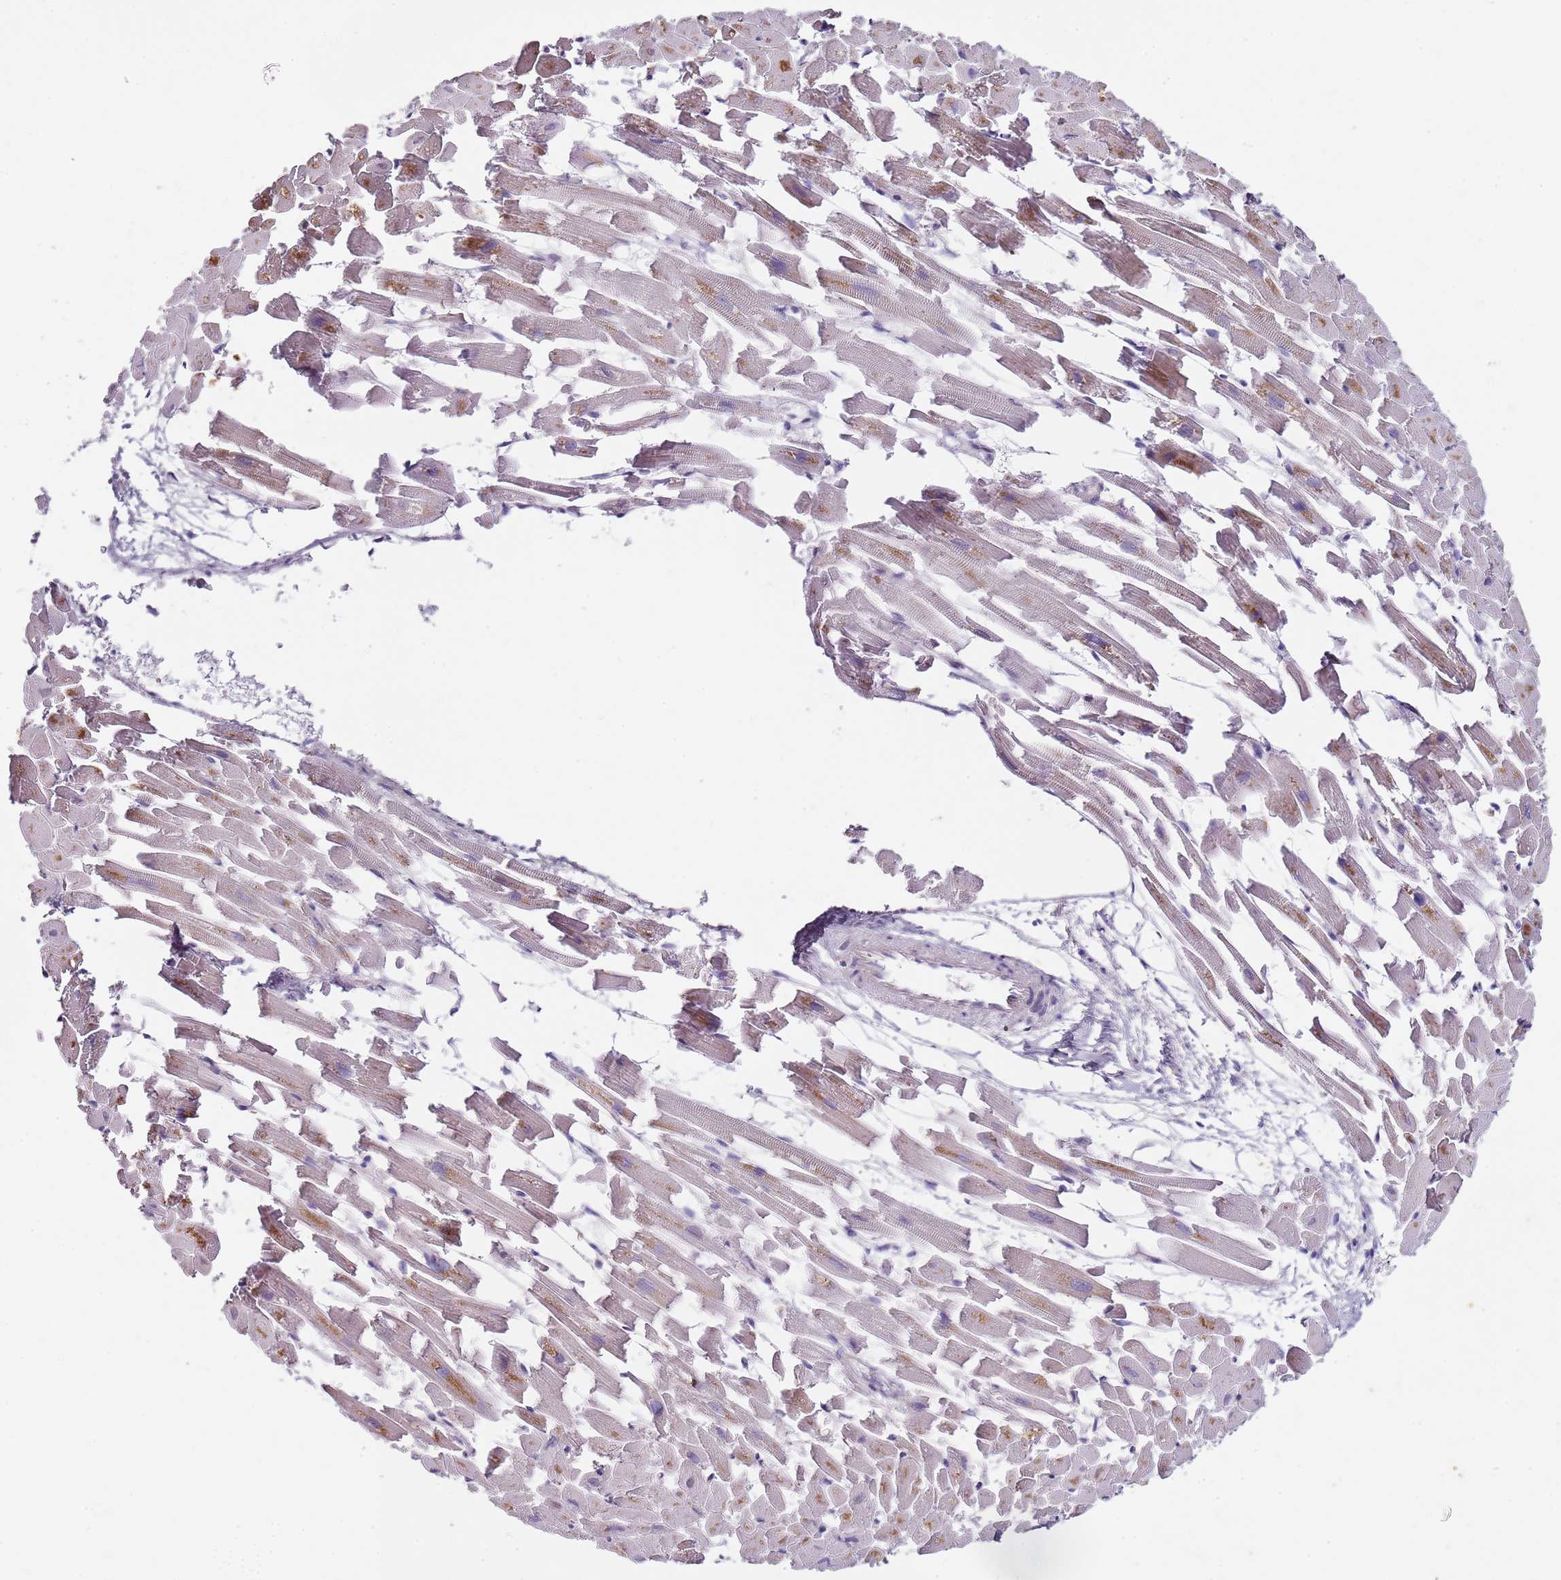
{"staining": {"intensity": "moderate", "quantity": "<25%", "location": "cytoplasmic/membranous"}, "tissue": "heart muscle", "cell_type": "Cardiomyocytes", "image_type": "normal", "snomed": [{"axis": "morphology", "description": "Normal tissue, NOS"}, {"axis": "topography", "description": "Heart"}], "caption": "Cardiomyocytes exhibit low levels of moderate cytoplasmic/membranous positivity in about <25% of cells in normal heart muscle. The staining was performed using DAB, with brown indicating positive protein expression. Nuclei are stained blue with hematoxylin.", "gene": "TBC1D9", "patient": {"sex": "female", "age": 64}}